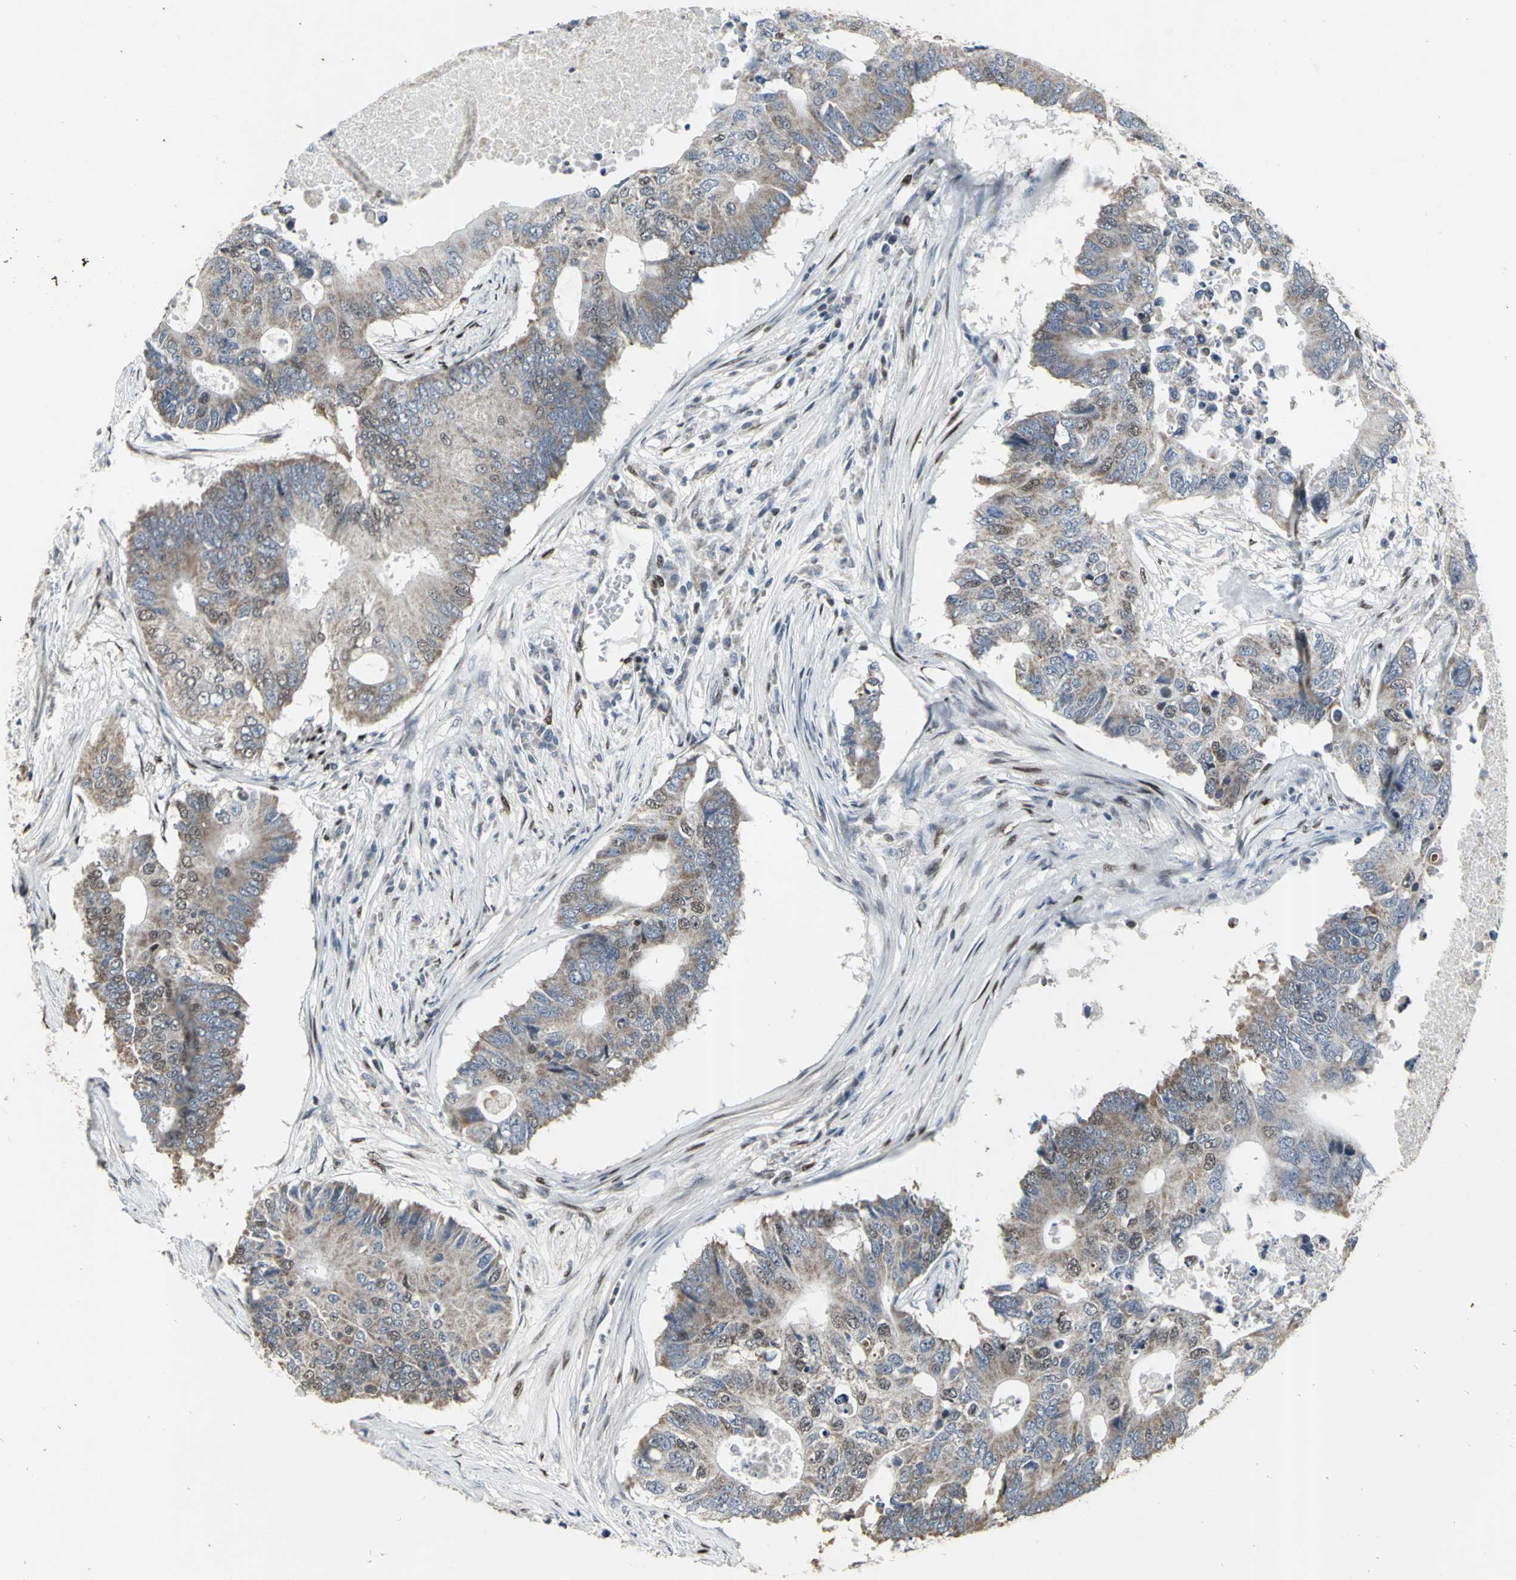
{"staining": {"intensity": "weak", "quantity": "25%-75%", "location": "cytoplasmic/membranous"}, "tissue": "colorectal cancer", "cell_type": "Tumor cells", "image_type": "cancer", "snomed": [{"axis": "morphology", "description": "Adenocarcinoma, NOS"}, {"axis": "topography", "description": "Colon"}], "caption": "Colorectal cancer stained with IHC displays weak cytoplasmic/membranous staining in approximately 25%-75% of tumor cells.", "gene": "SRF", "patient": {"sex": "male", "age": 71}}